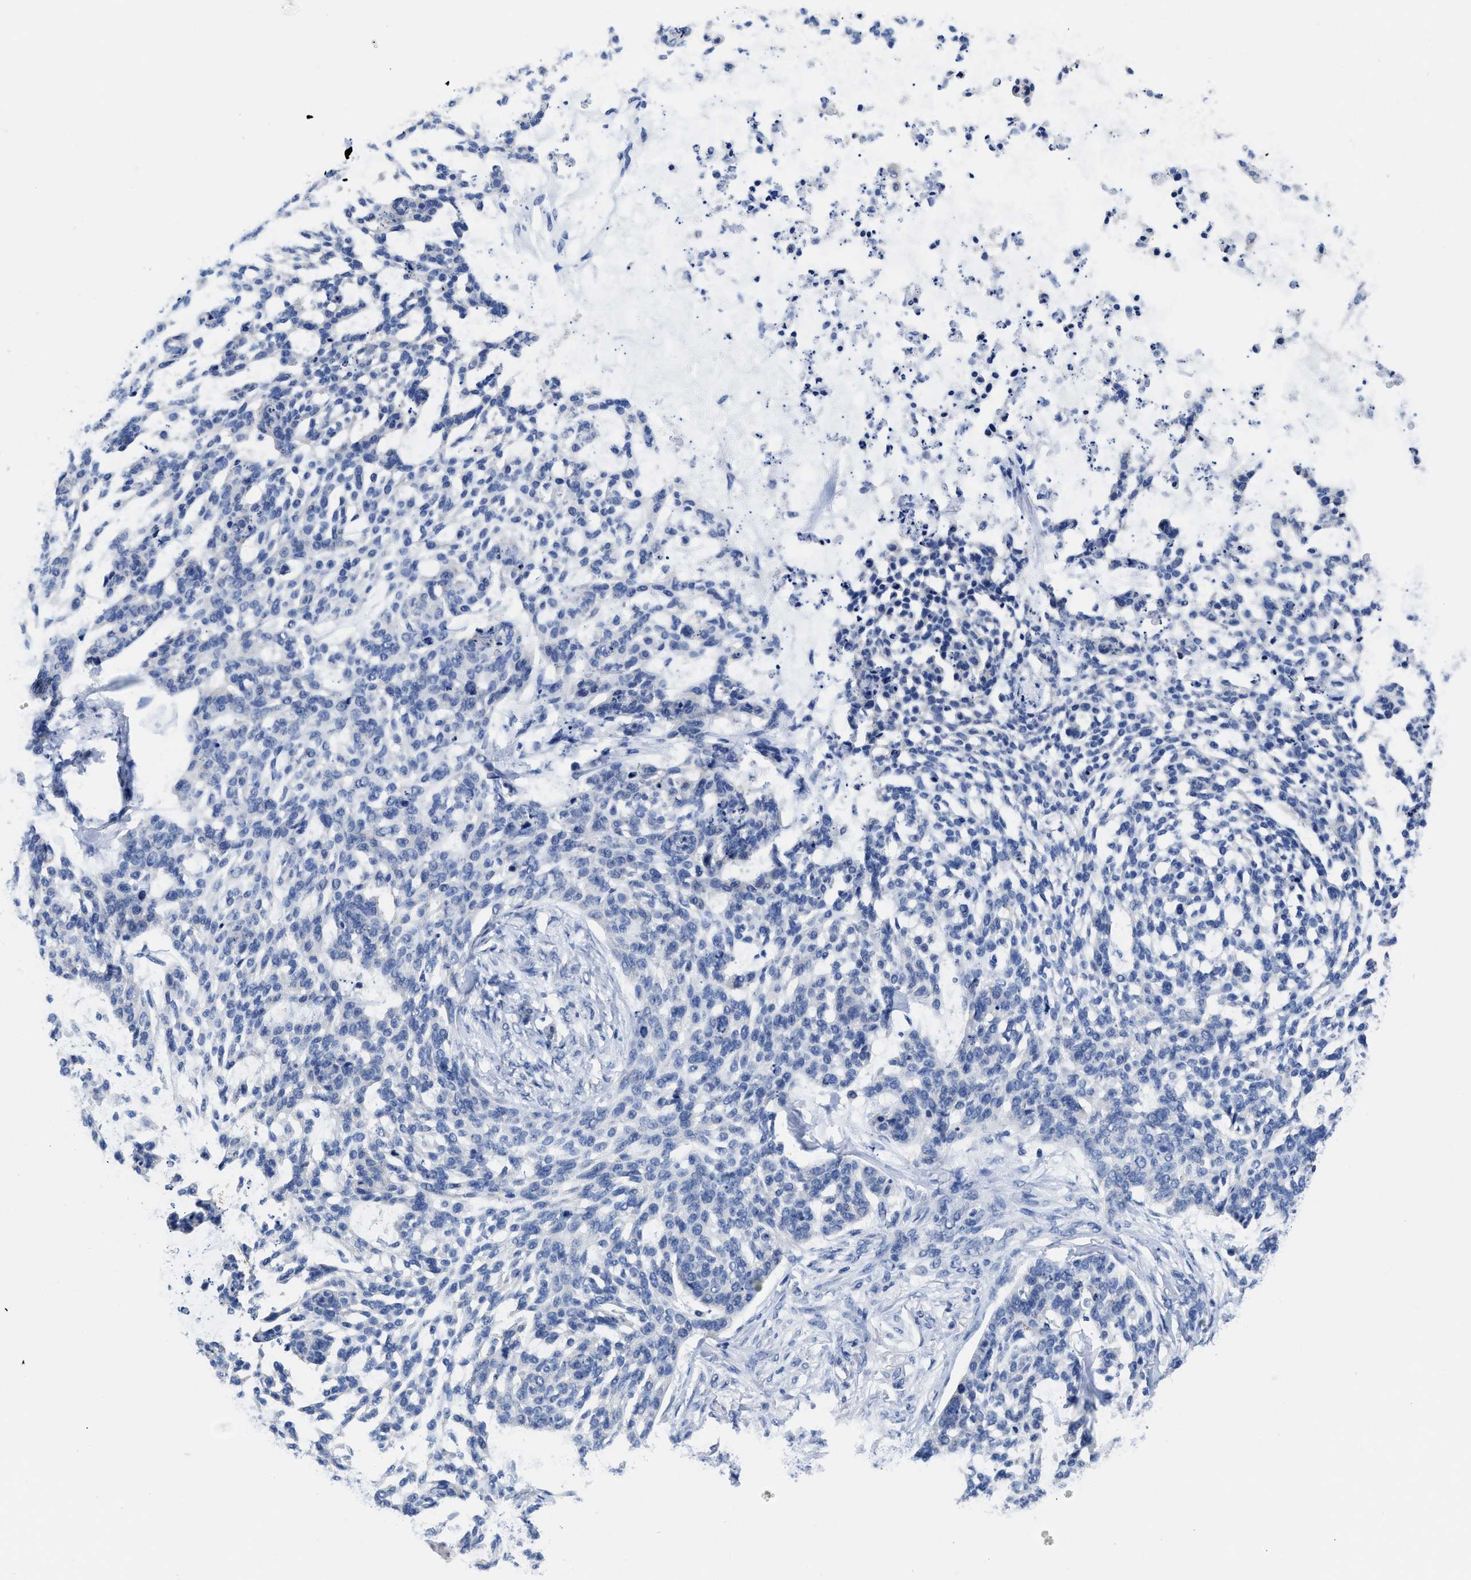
{"staining": {"intensity": "negative", "quantity": "none", "location": "none"}, "tissue": "skin cancer", "cell_type": "Tumor cells", "image_type": "cancer", "snomed": [{"axis": "morphology", "description": "Basal cell carcinoma"}, {"axis": "topography", "description": "Skin"}], "caption": "This is an immunohistochemistry photomicrograph of skin cancer. There is no positivity in tumor cells.", "gene": "HOOK1", "patient": {"sex": "female", "age": 64}}